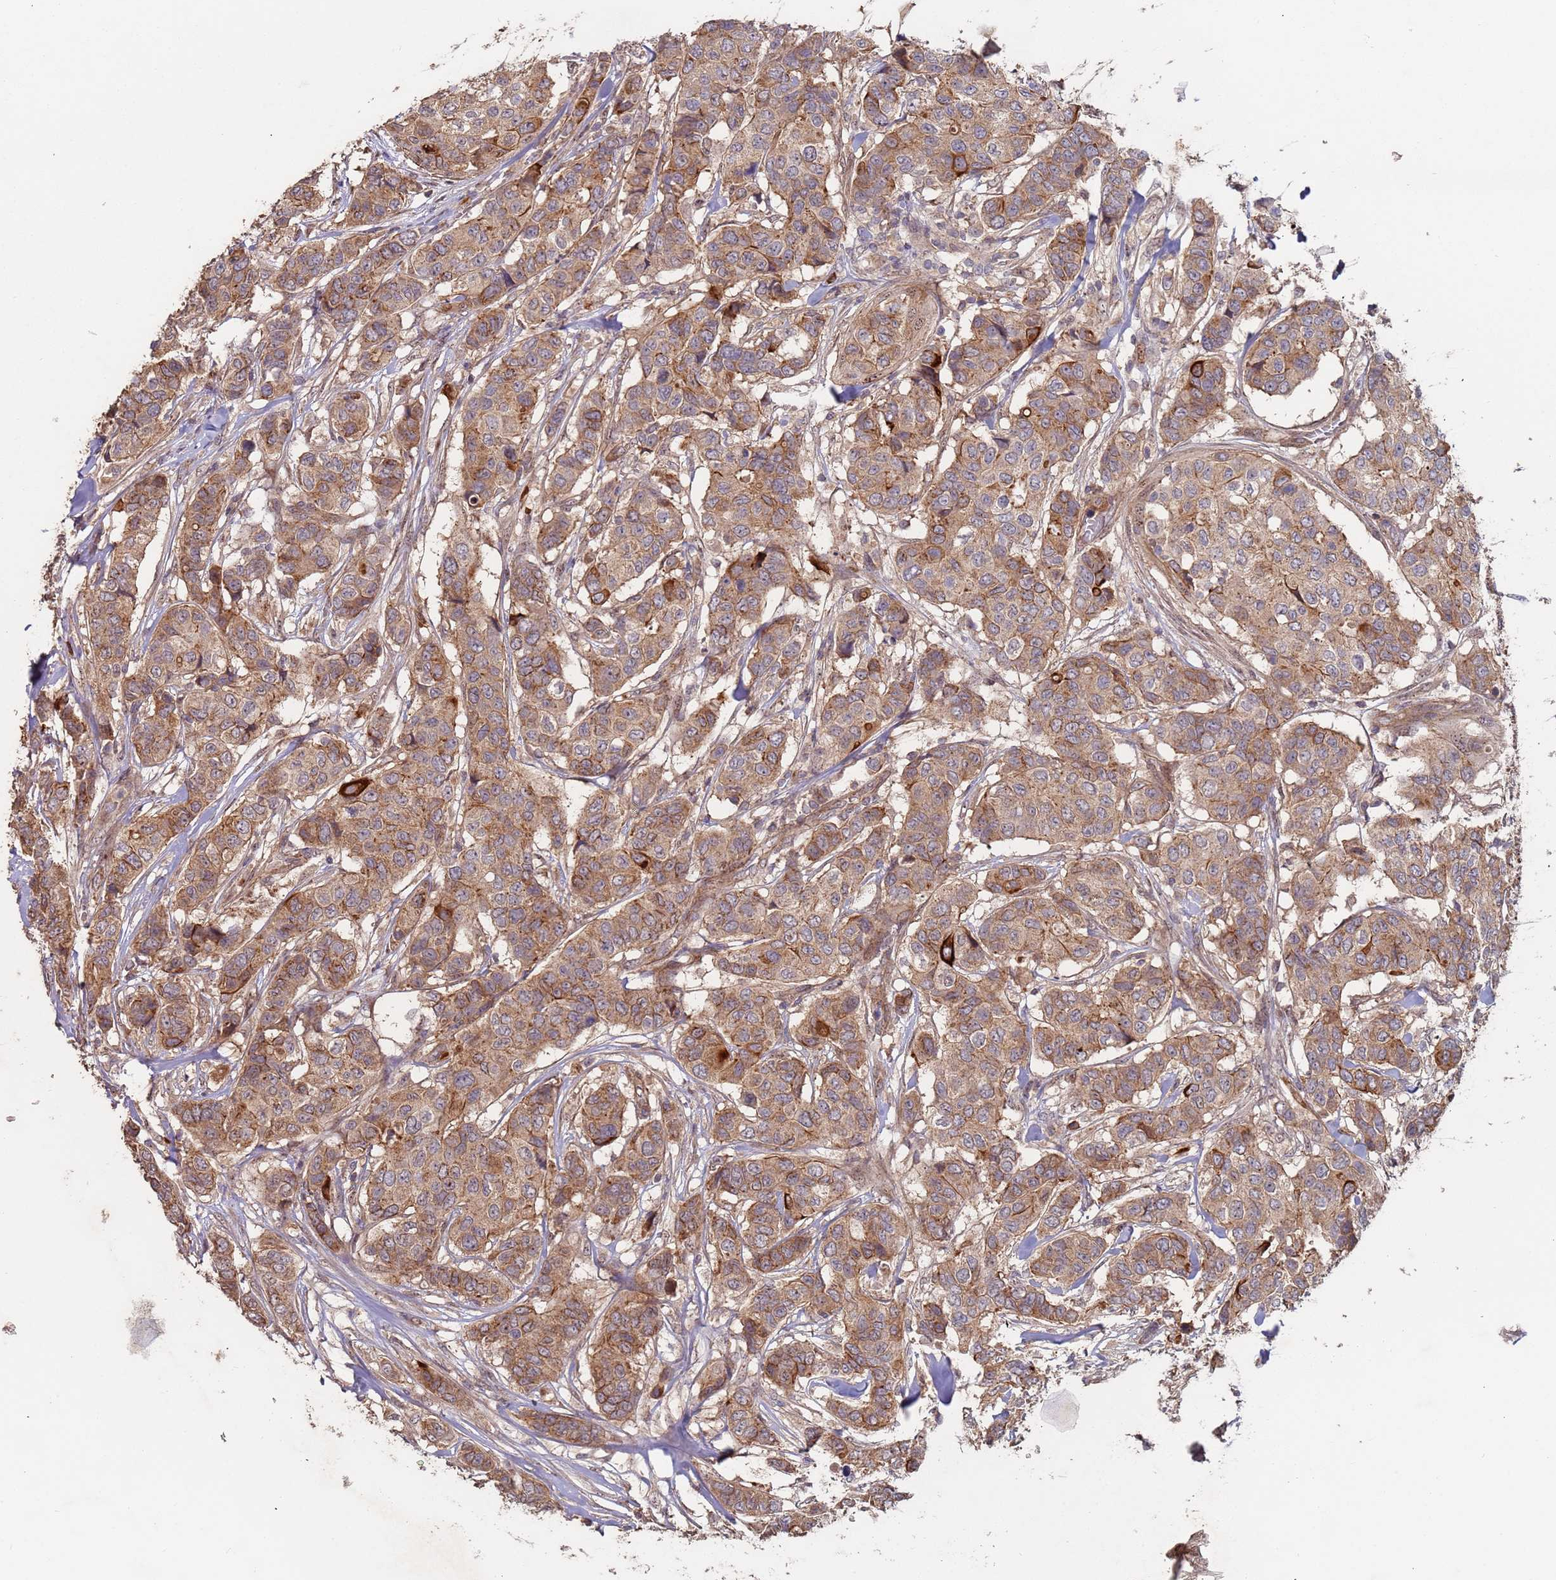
{"staining": {"intensity": "moderate", "quantity": ">75%", "location": "cytoplasmic/membranous"}, "tissue": "breast cancer", "cell_type": "Tumor cells", "image_type": "cancer", "snomed": [{"axis": "morphology", "description": "Lobular carcinoma"}, {"axis": "topography", "description": "Breast"}], "caption": "Protein expression analysis of human breast cancer reveals moderate cytoplasmic/membranous expression in approximately >75% of tumor cells. (DAB (3,3'-diaminobenzidine) IHC, brown staining for protein, blue staining for nuclei).", "gene": "KANSL1L", "patient": {"sex": "female", "age": 51}}